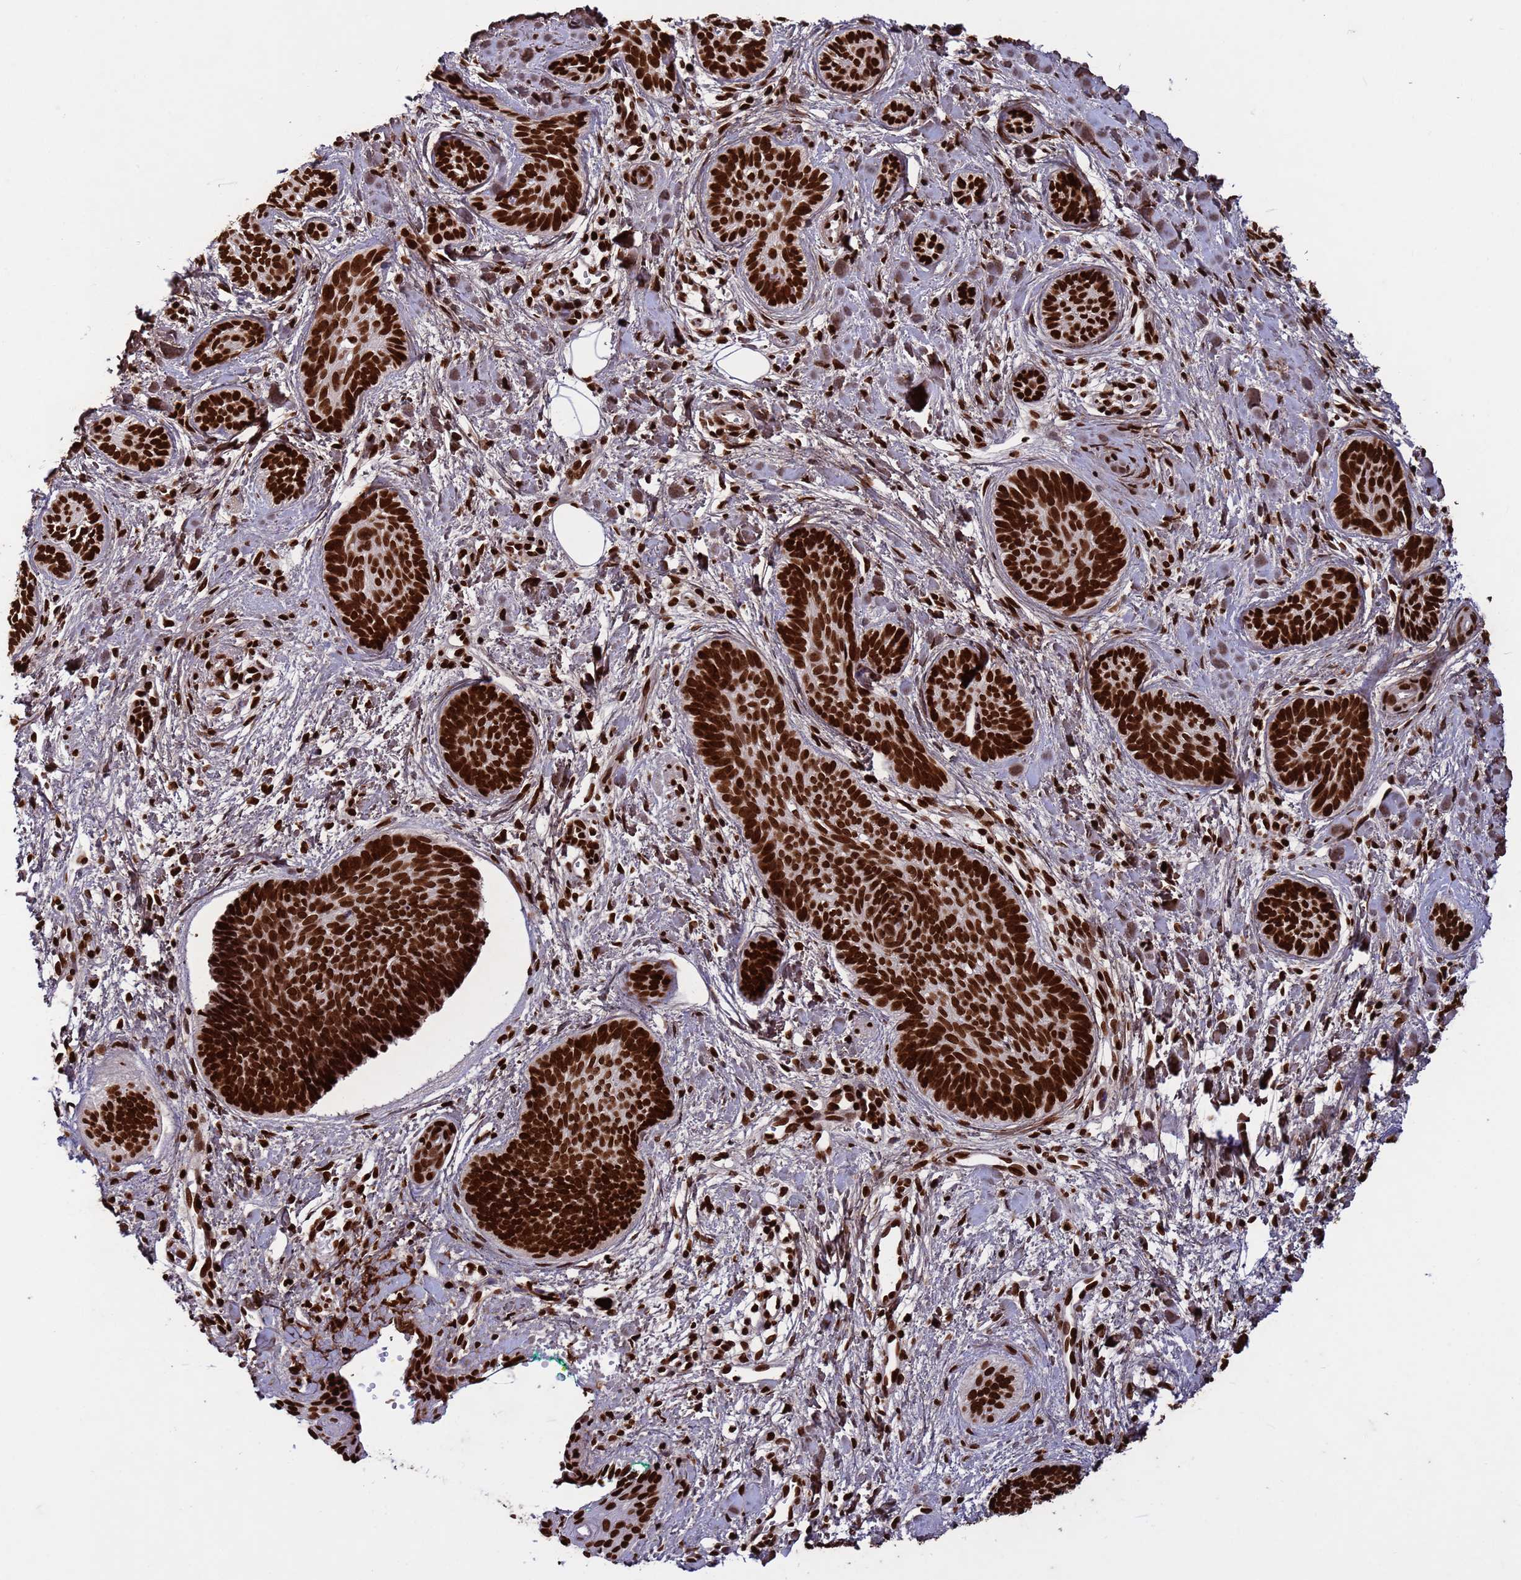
{"staining": {"intensity": "strong", "quantity": ">75%", "location": "nuclear"}, "tissue": "skin cancer", "cell_type": "Tumor cells", "image_type": "cancer", "snomed": [{"axis": "morphology", "description": "Basal cell carcinoma"}, {"axis": "topography", "description": "Skin"}], "caption": "Brown immunohistochemical staining in skin basal cell carcinoma exhibits strong nuclear staining in about >75% of tumor cells.", "gene": "H3-3B", "patient": {"sex": "female", "age": 81}}